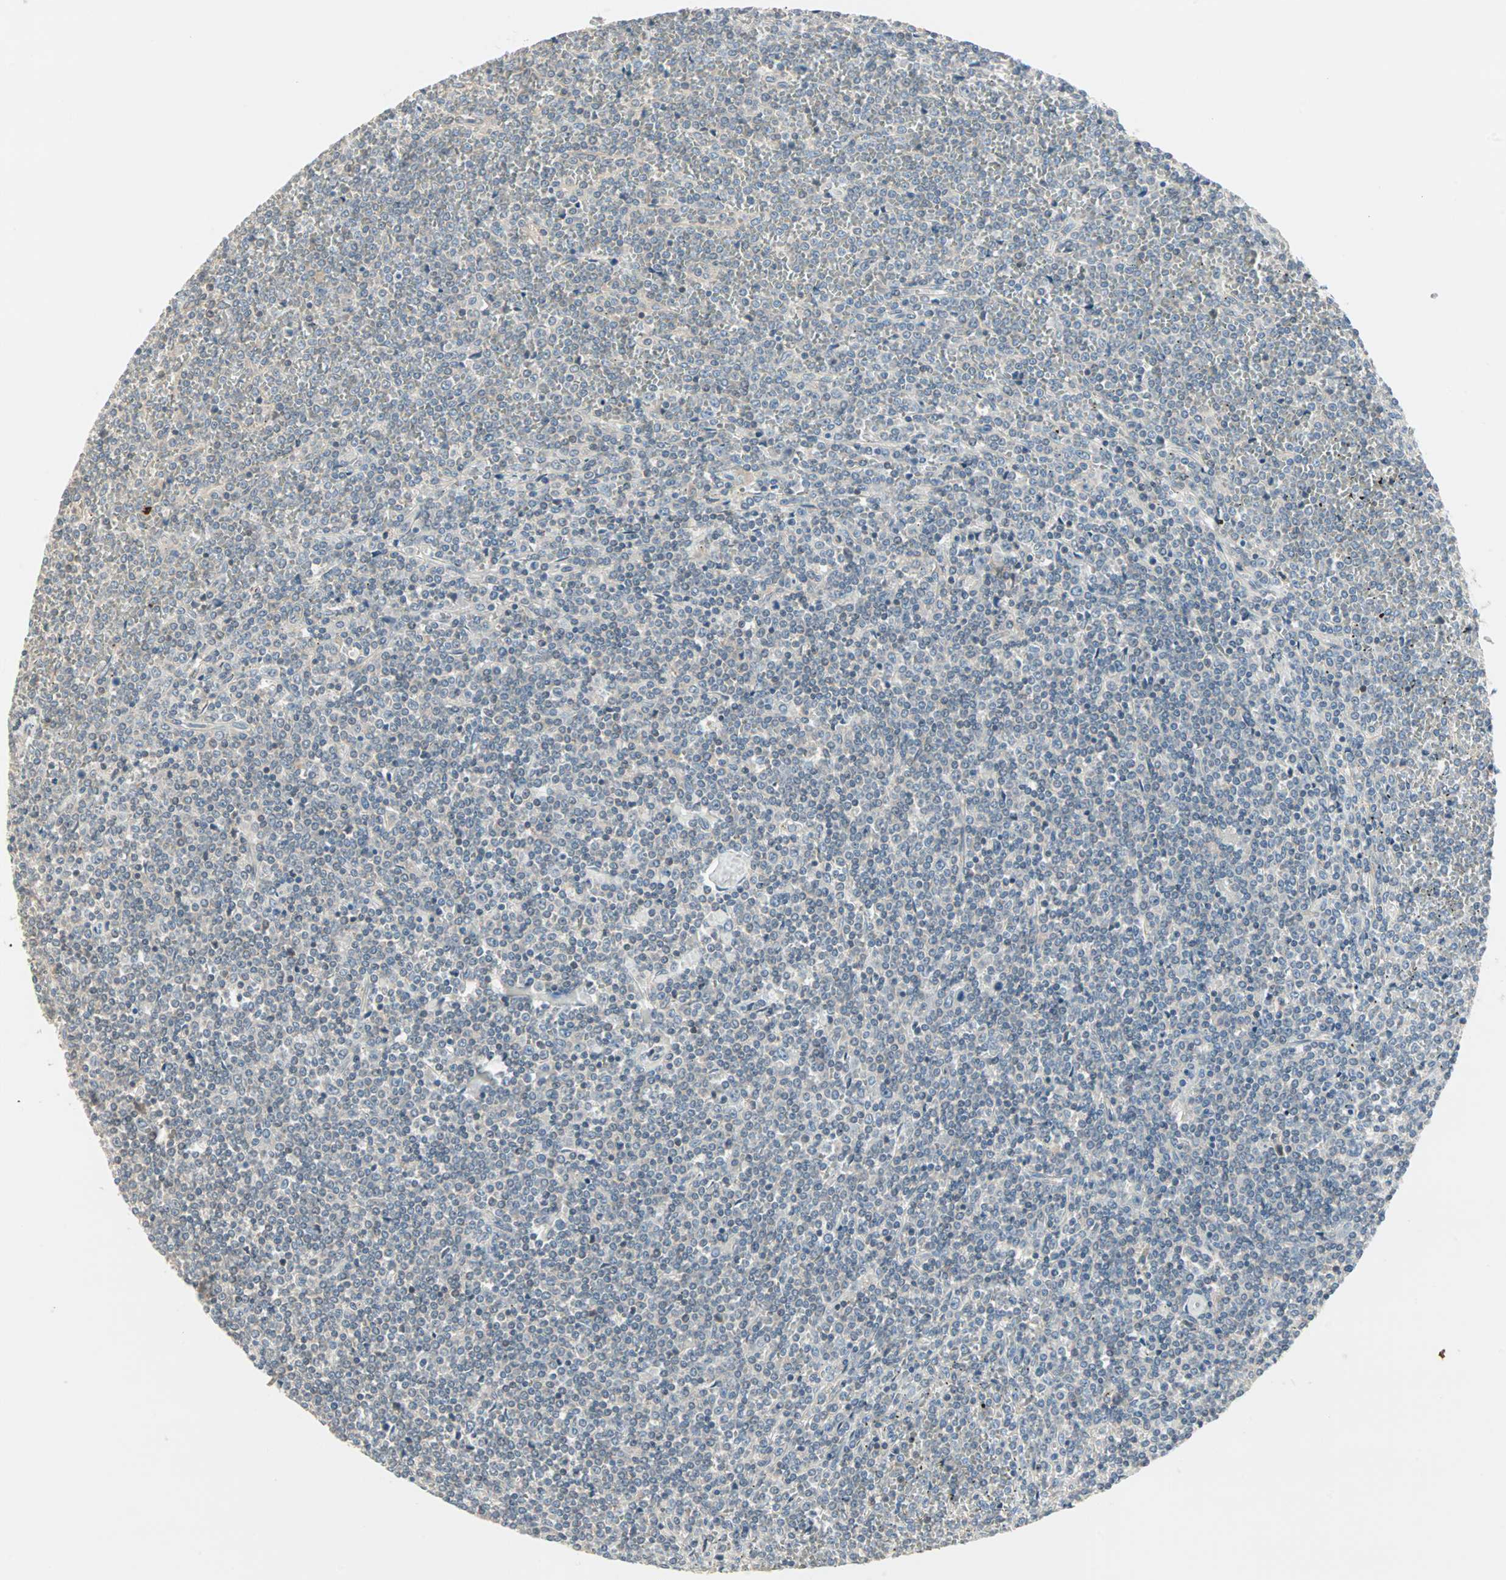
{"staining": {"intensity": "weak", "quantity": "25%-75%", "location": "cytoplasmic/membranous"}, "tissue": "lymphoma", "cell_type": "Tumor cells", "image_type": "cancer", "snomed": [{"axis": "morphology", "description": "Malignant lymphoma, non-Hodgkin's type, Low grade"}, {"axis": "topography", "description": "Spleen"}], "caption": "Immunohistochemistry photomicrograph of lymphoma stained for a protein (brown), which displays low levels of weak cytoplasmic/membranous positivity in about 25%-75% of tumor cells.", "gene": "ZFP36", "patient": {"sex": "female", "age": 19}}